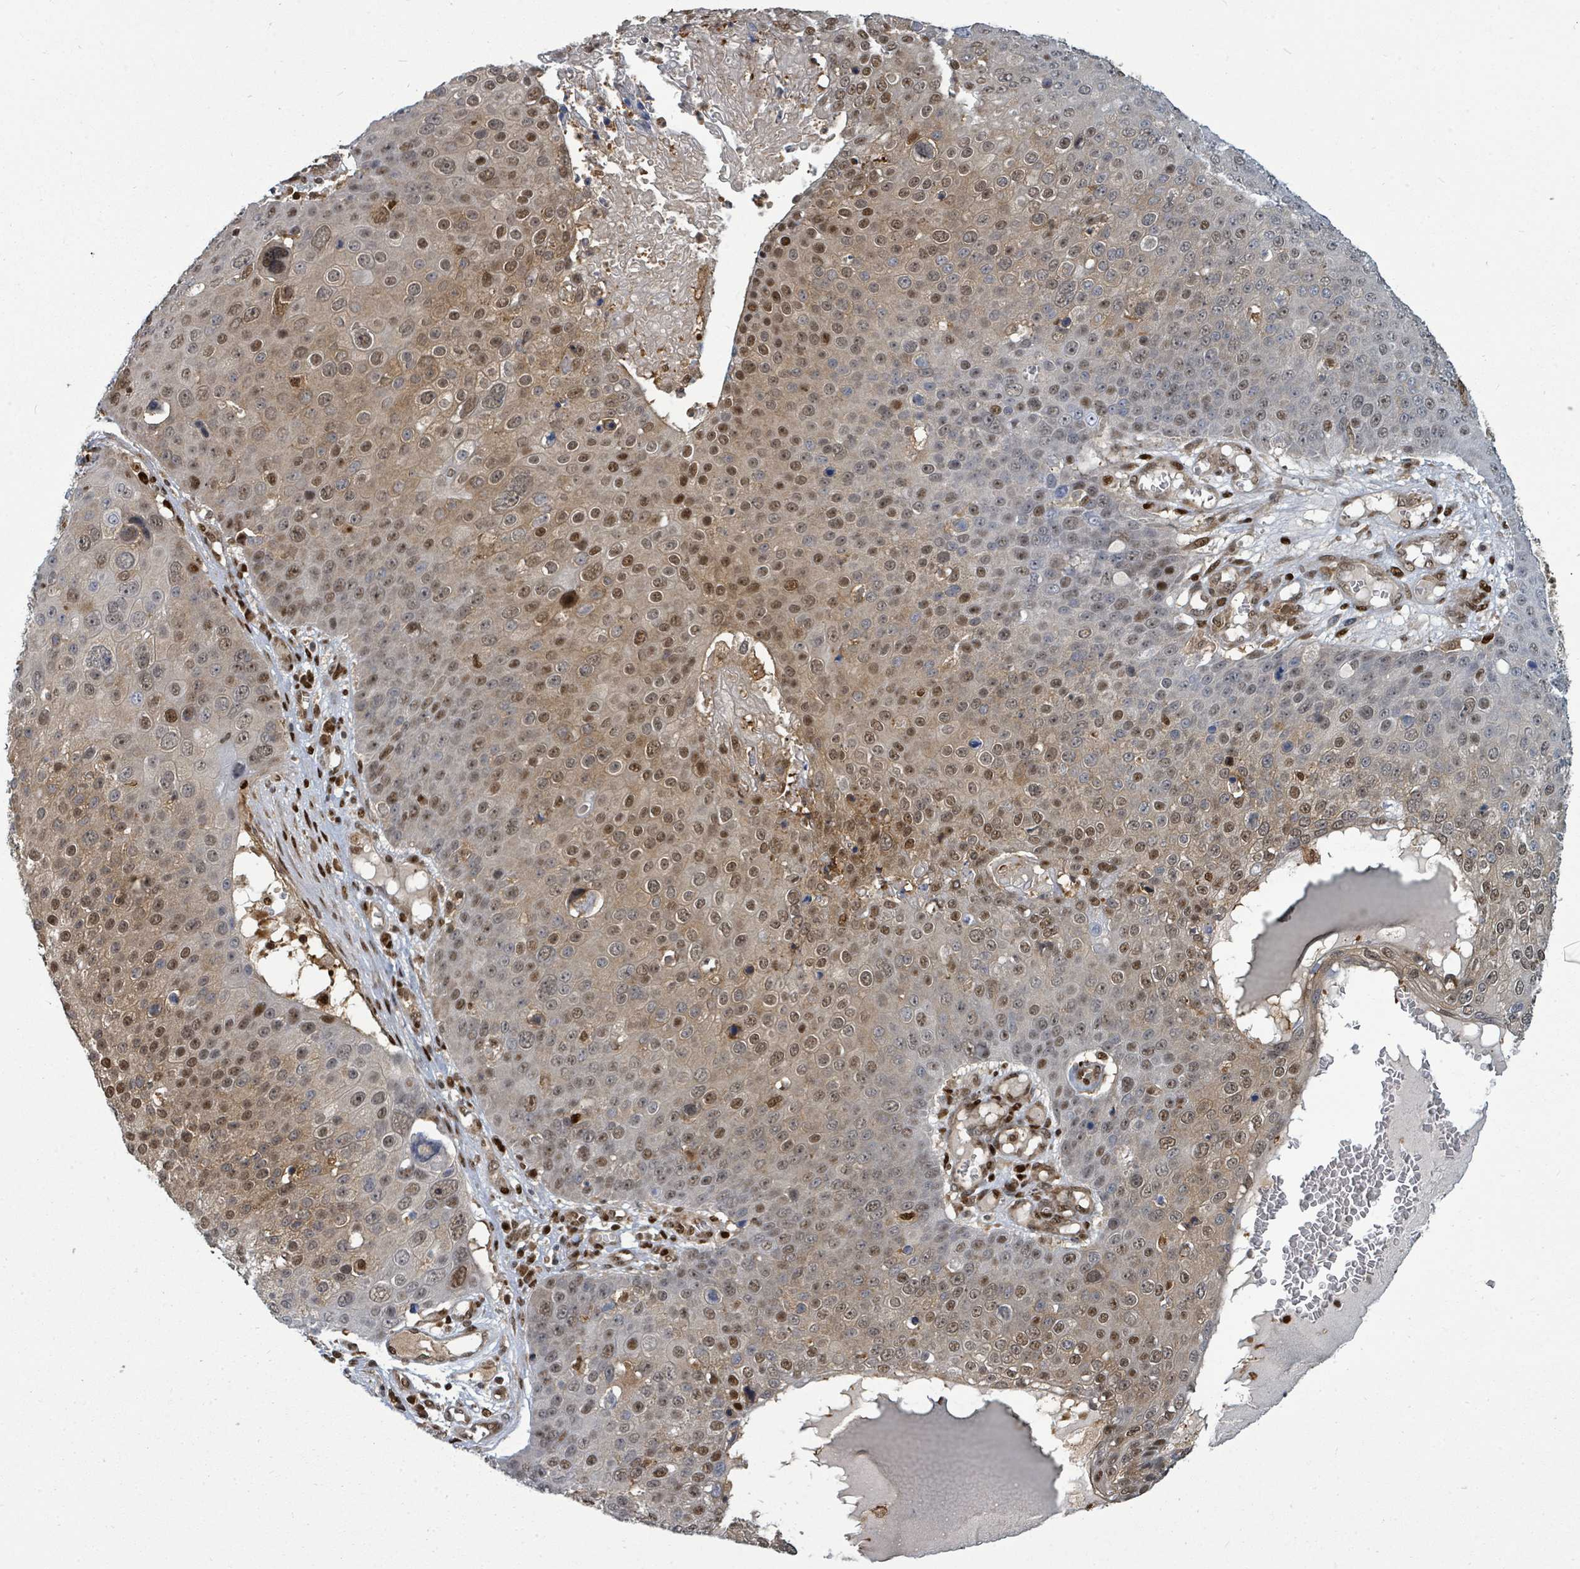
{"staining": {"intensity": "moderate", "quantity": "25%-75%", "location": "cytoplasmic/membranous,nuclear"}, "tissue": "skin cancer", "cell_type": "Tumor cells", "image_type": "cancer", "snomed": [{"axis": "morphology", "description": "Squamous cell carcinoma, NOS"}, {"axis": "topography", "description": "Skin"}], "caption": "Skin cancer stained with a protein marker demonstrates moderate staining in tumor cells.", "gene": "TRDMT1", "patient": {"sex": "male", "age": 71}}